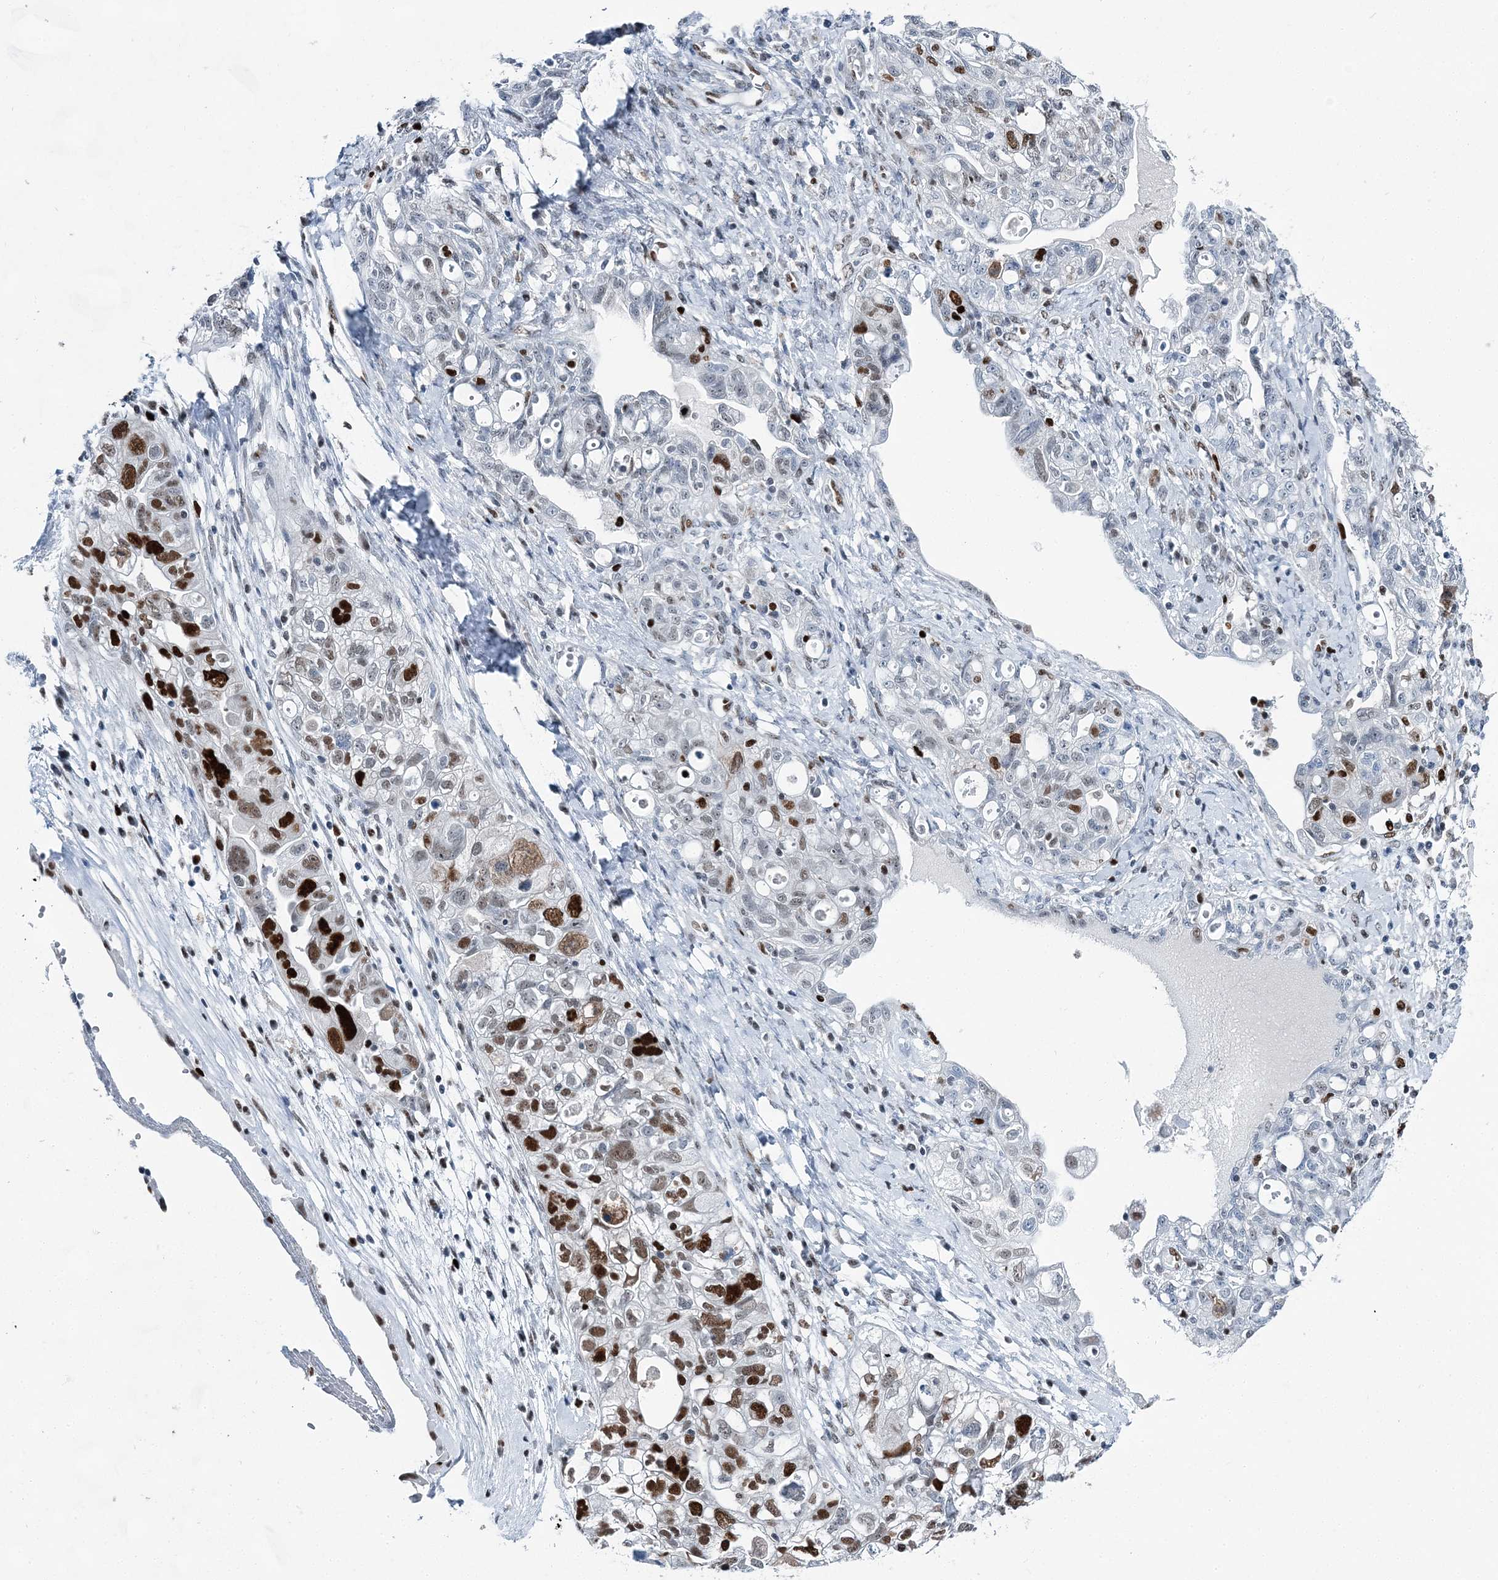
{"staining": {"intensity": "strong", "quantity": "<25%", "location": "nuclear"}, "tissue": "ovarian cancer", "cell_type": "Tumor cells", "image_type": "cancer", "snomed": [{"axis": "morphology", "description": "Carcinoma, NOS"}, {"axis": "morphology", "description": "Cystadenocarcinoma, serous, NOS"}, {"axis": "topography", "description": "Ovary"}], "caption": "This histopathology image reveals ovarian cancer stained with IHC to label a protein in brown. The nuclear of tumor cells show strong positivity for the protein. Nuclei are counter-stained blue.", "gene": "HAT1", "patient": {"sex": "female", "age": 69}}